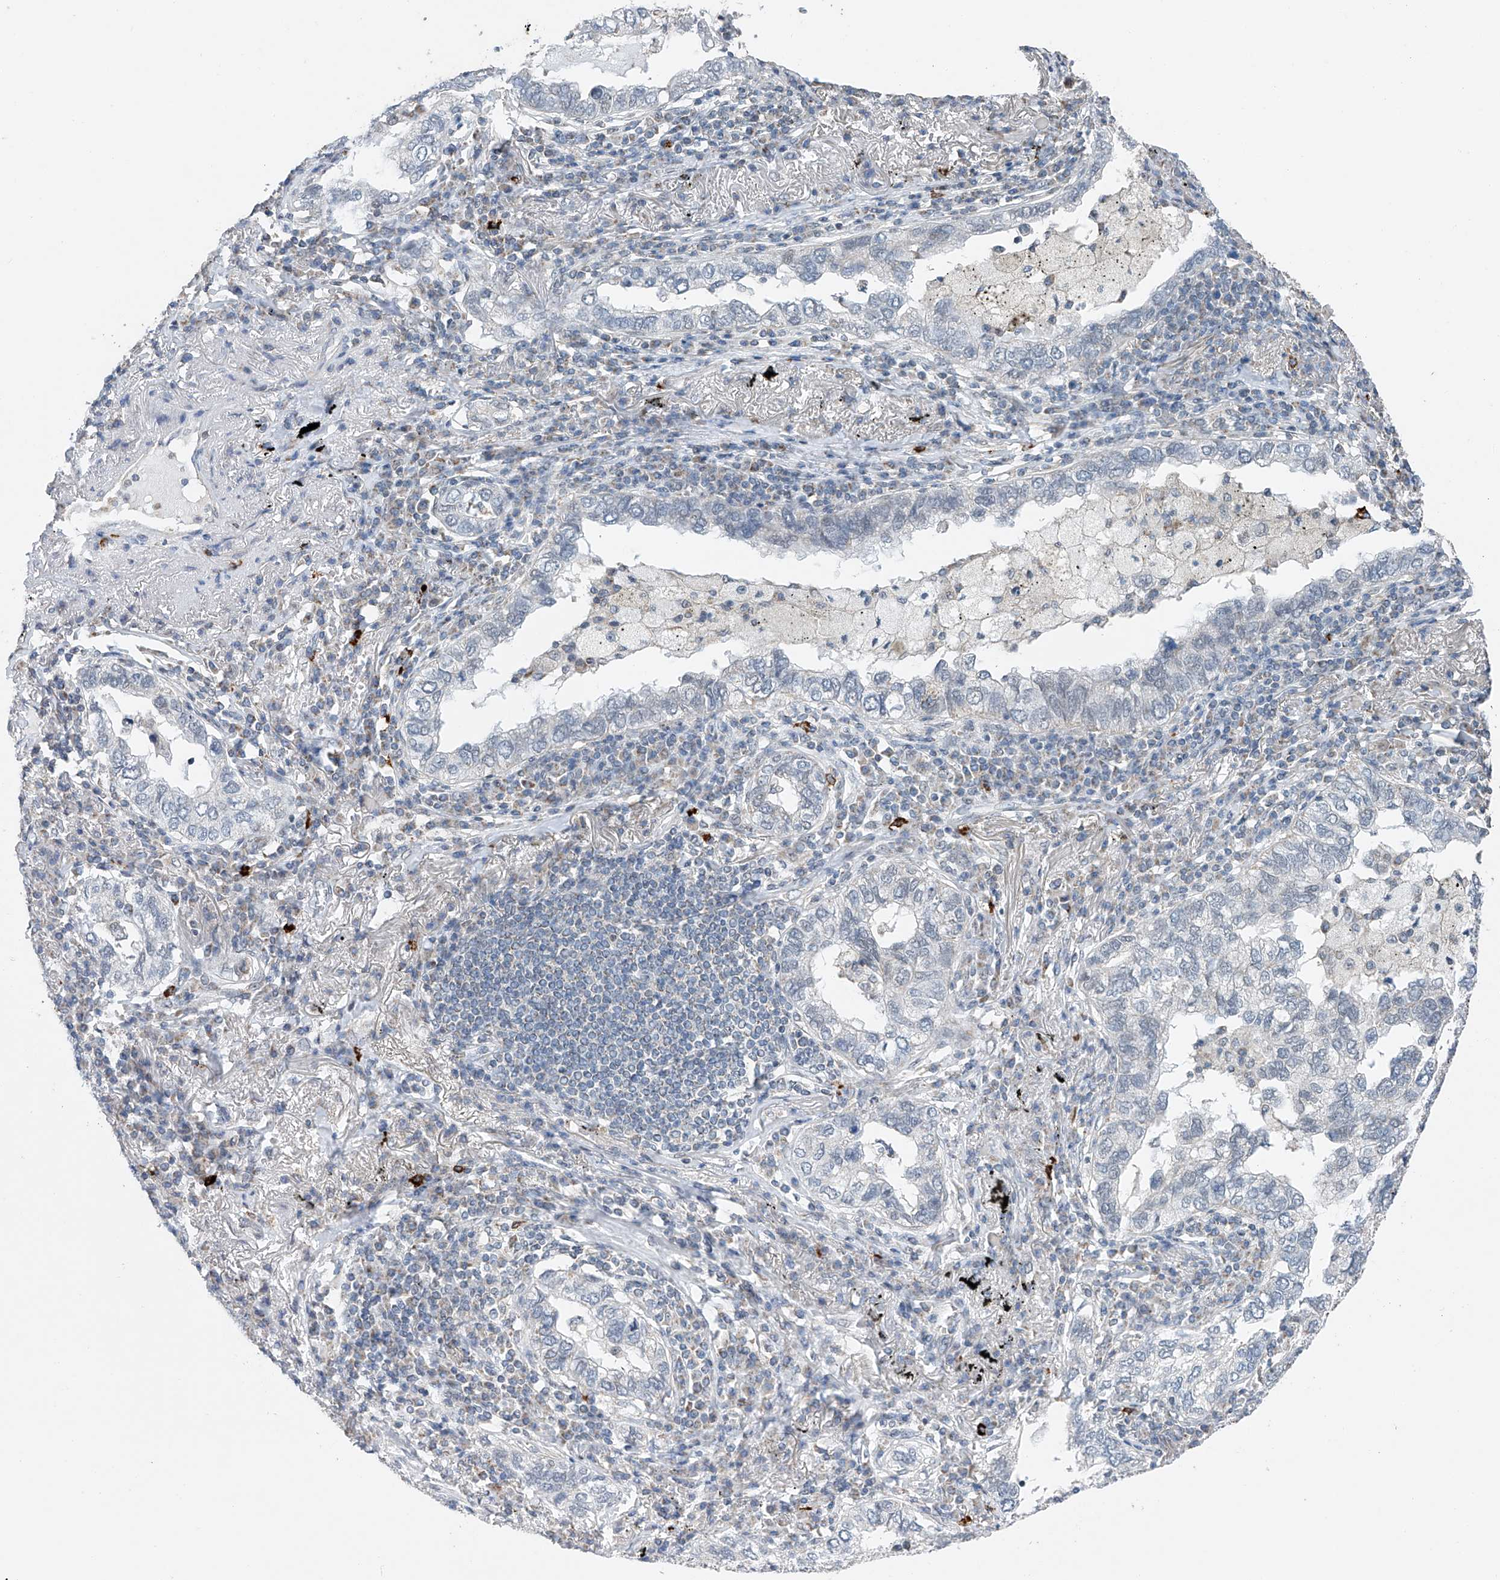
{"staining": {"intensity": "negative", "quantity": "none", "location": "none"}, "tissue": "lung cancer", "cell_type": "Tumor cells", "image_type": "cancer", "snomed": [{"axis": "morphology", "description": "Adenocarcinoma, NOS"}, {"axis": "topography", "description": "Lung"}], "caption": "Tumor cells show no significant expression in lung adenocarcinoma.", "gene": "KLF15", "patient": {"sex": "male", "age": 65}}